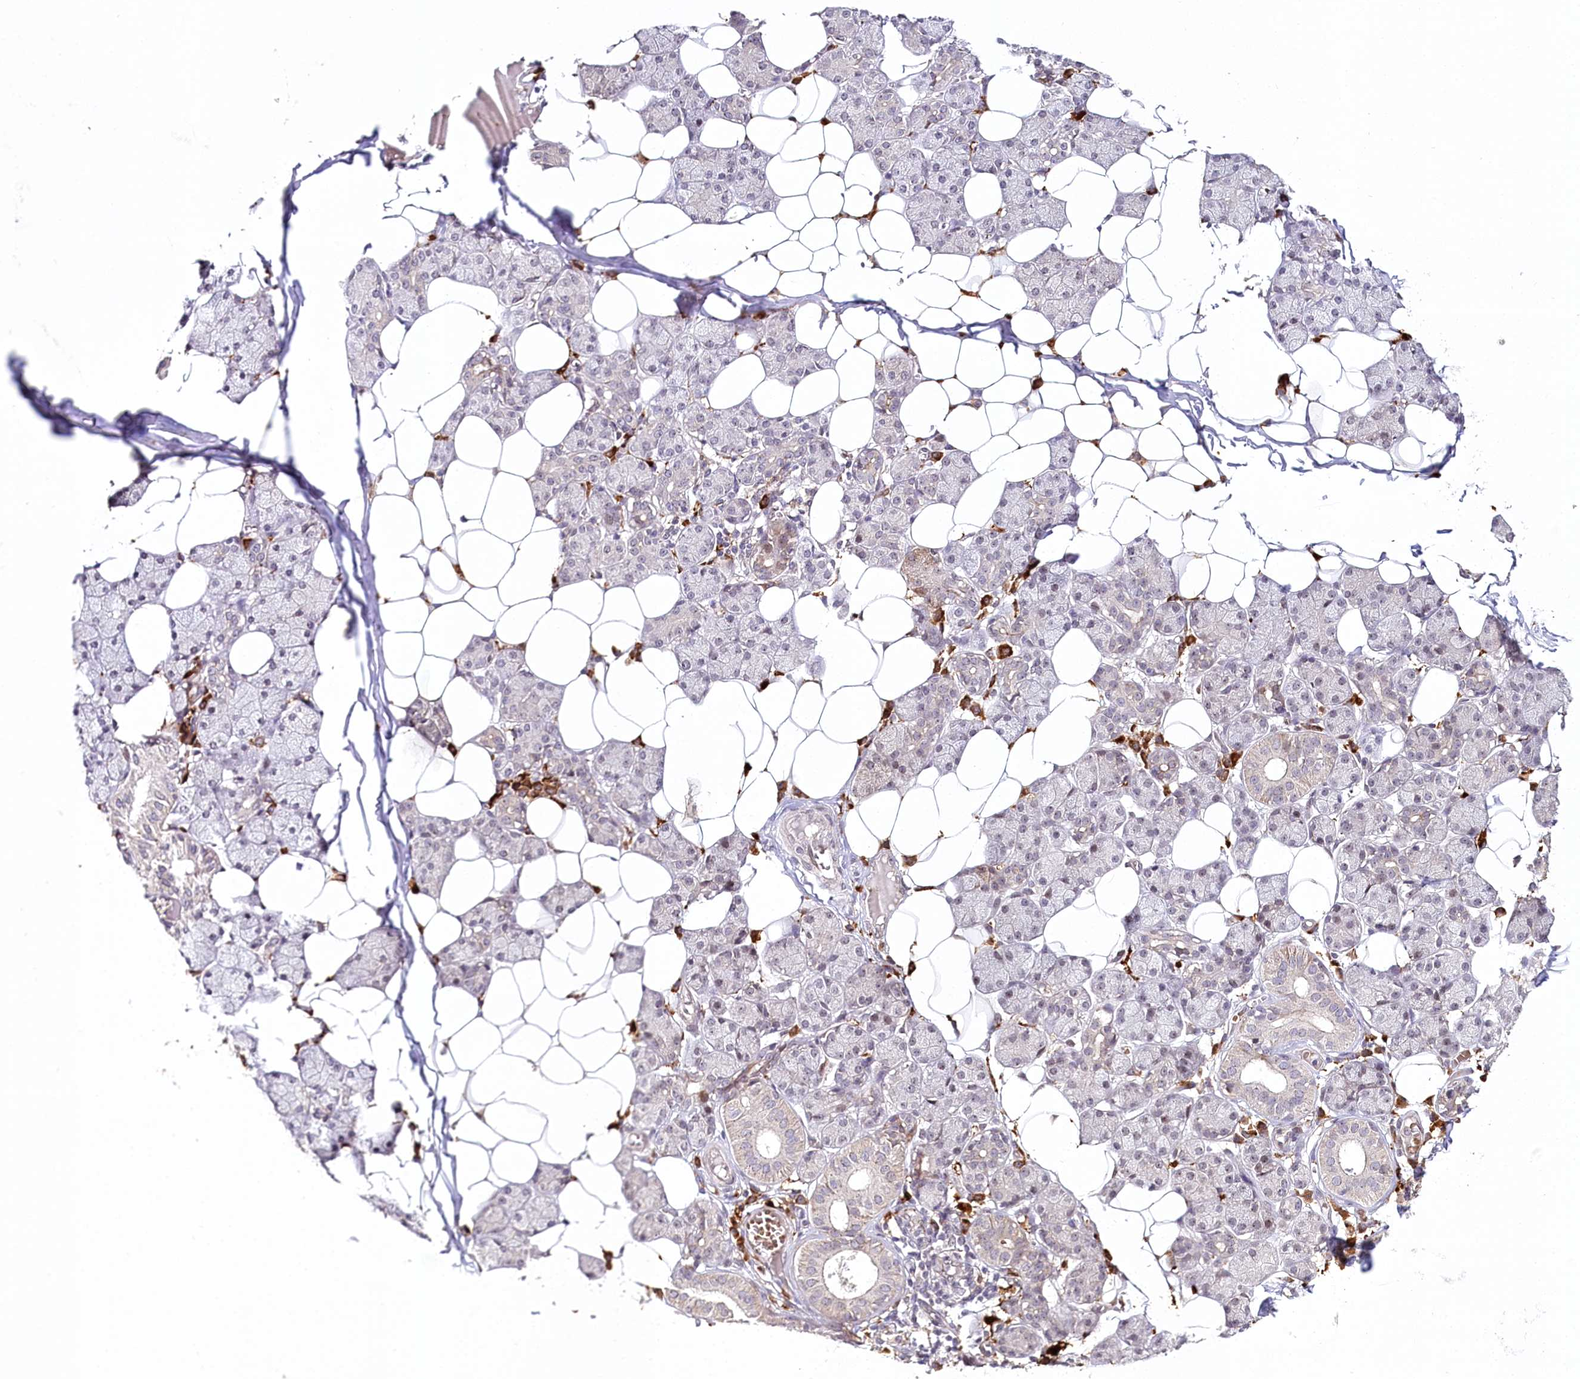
{"staining": {"intensity": "weak", "quantity": "<25%", "location": "cytoplasmic/membranous"}, "tissue": "salivary gland", "cell_type": "Glandular cells", "image_type": "normal", "snomed": [{"axis": "morphology", "description": "Normal tissue, NOS"}, {"axis": "topography", "description": "Salivary gland"}], "caption": "High magnification brightfield microscopy of unremarkable salivary gland stained with DAB (3,3'-diaminobenzidine) (brown) and counterstained with hematoxylin (blue): glandular cells show no significant expression.", "gene": "WDR36", "patient": {"sex": "female", "age": 33}}